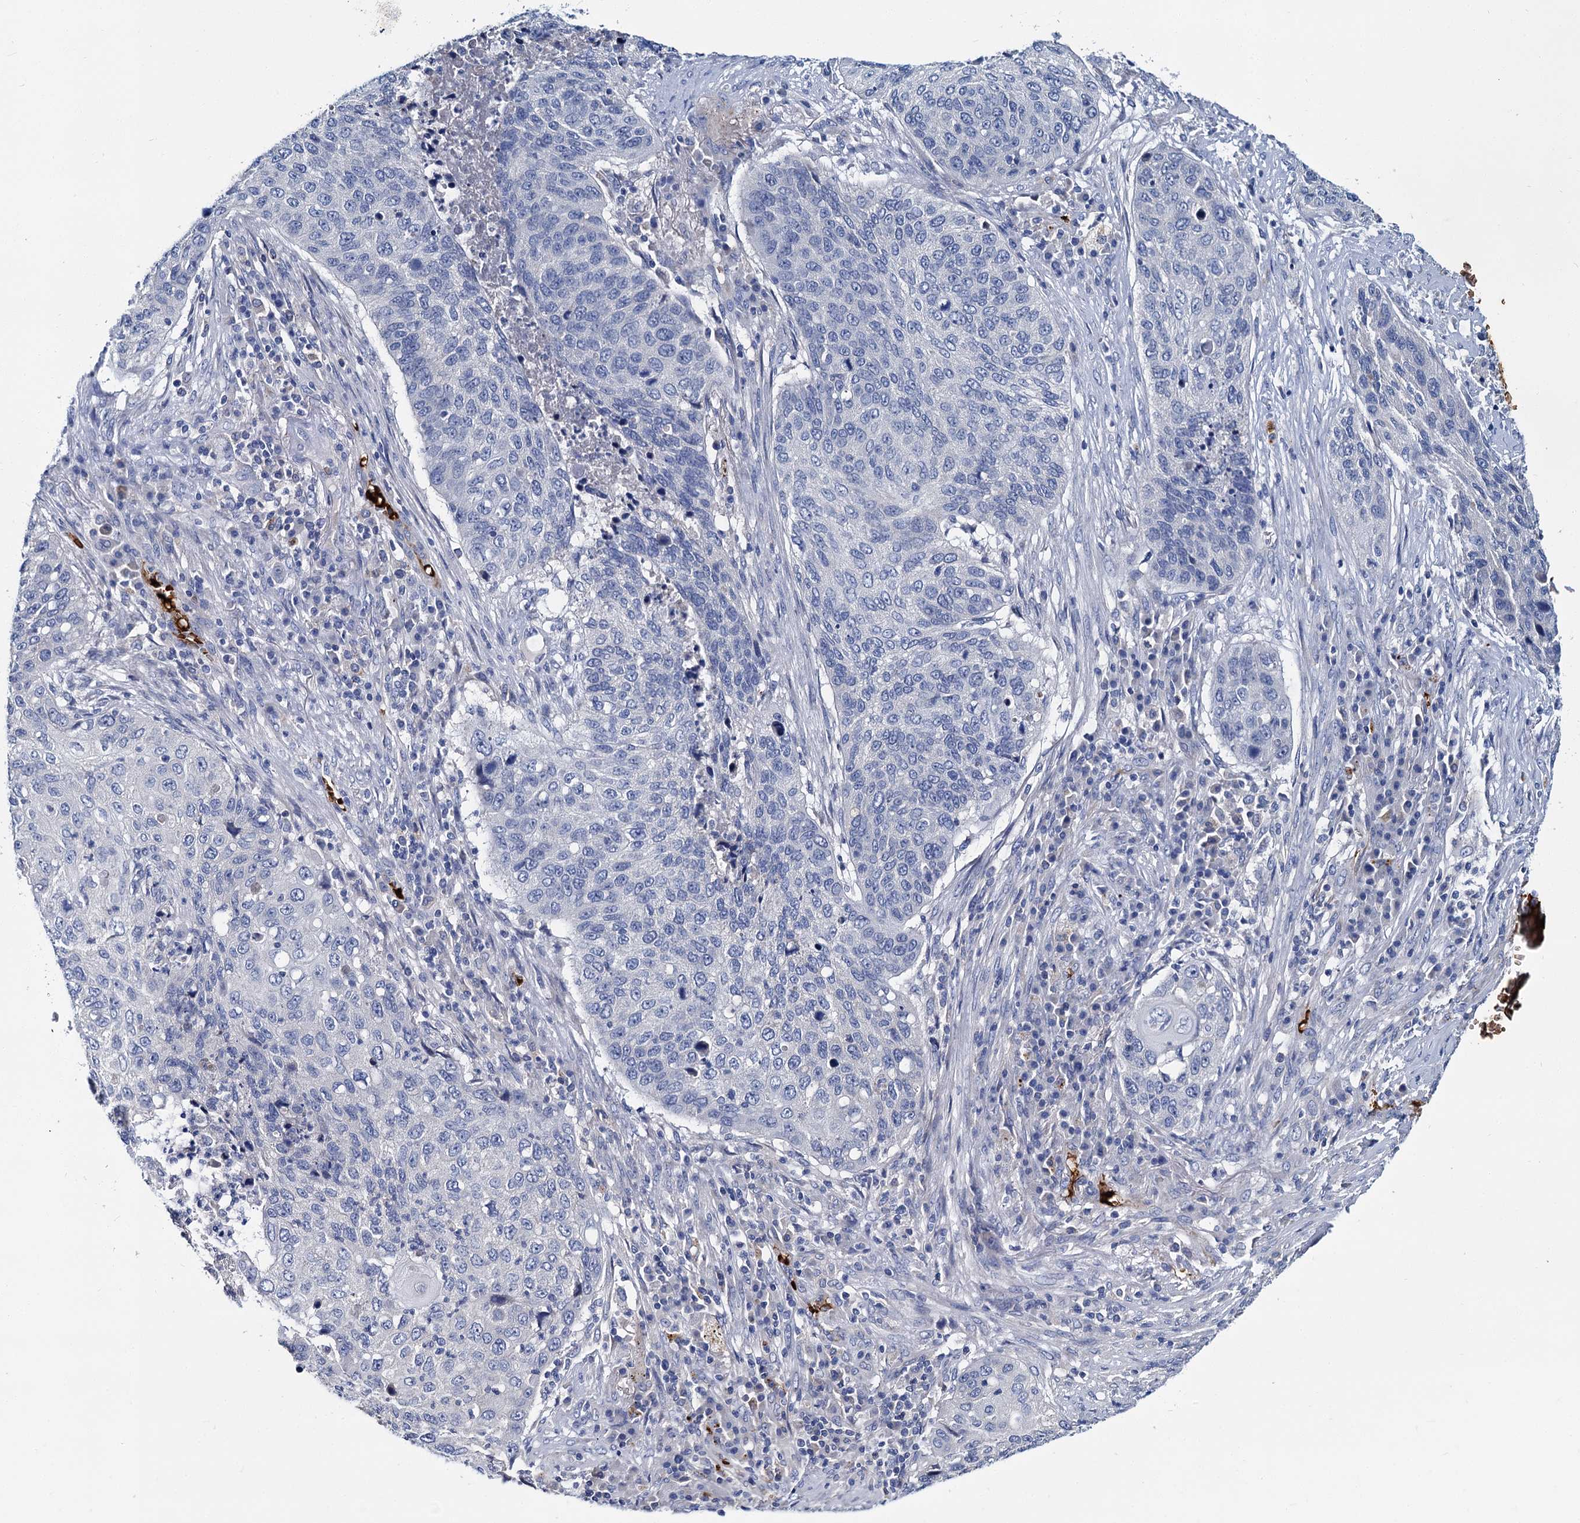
{"staining": {"intensity": "negative", "quantity": "none", "location": "none"}, "tissue": "lung cancer", "cell_type": "Tumor cells", "image_type": "cancer", "snomed": [{"axis": "morphology", "description": "Squamous cell carcinoma, NOS"}, {"axis": "topography", "description": "Lung"}], "caption": "Protein analysis of squamous cell carcinoma (lung) shows no significant expression in tumor cells. (DAB immunohistochemistry (IHC) with hematoxylin counter stain).", "gene": "ATG2A", "patient": {"sex": "female", "age": 63}}